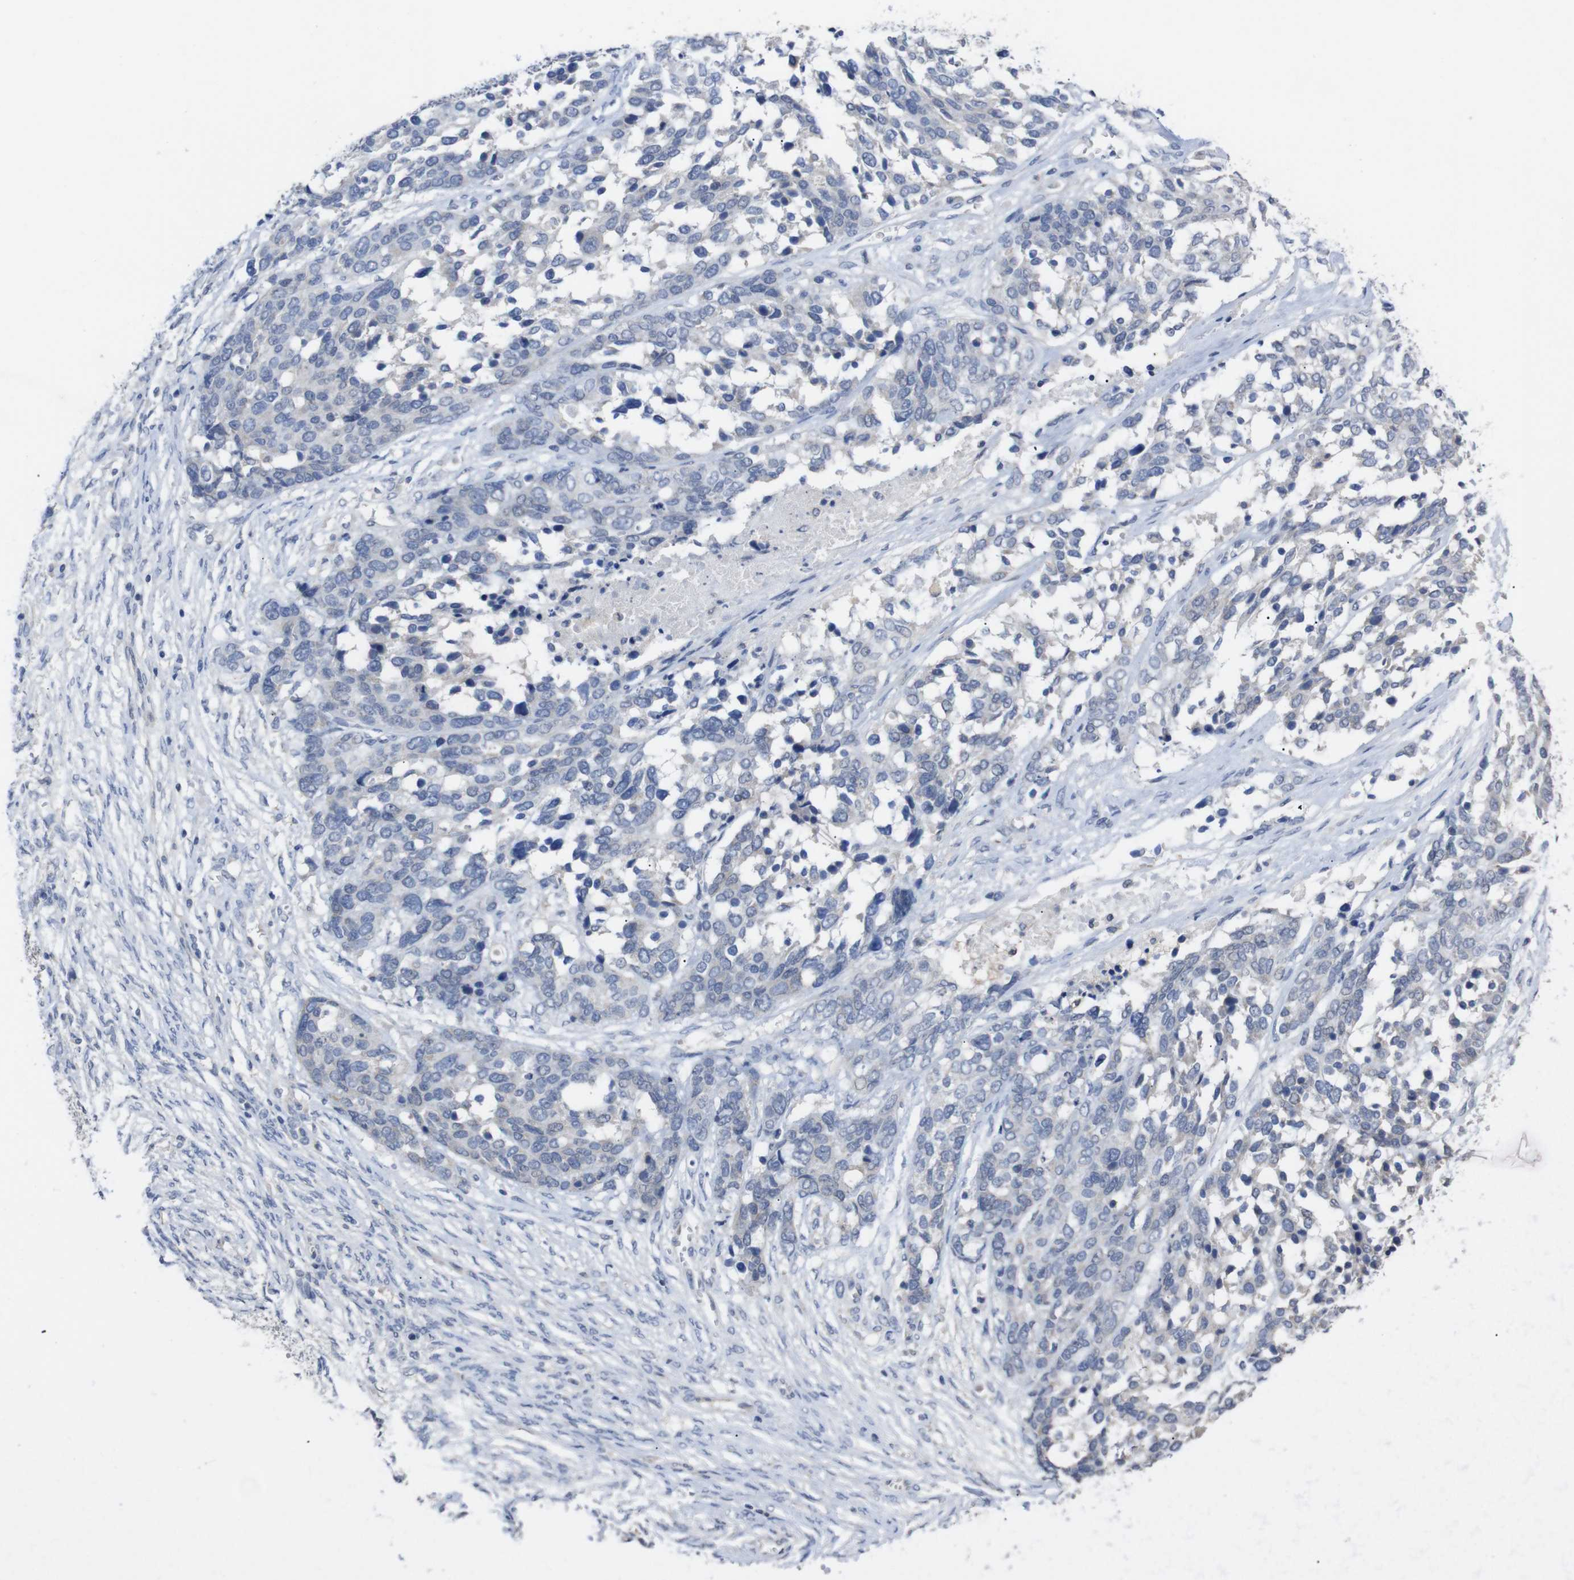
{"staining": {"intensity": "negative", "quantity": "none", "location": "none"}, "tissue": "ovarian cancer", "cell_type": "Tumor cells", "image_type": "cancer", "snomed": [{"axis": "morphology", "description": "Cystadenocarcinoma, serous, NOS"}, {"axis": "topography", "description": "Ovary"}], "caption": "Immunohistochemistry (IHC) photomicrograph of human ovarian cancer (serous cystadenocarcinoma) stained for a protein (brown), which displays no expression in tumor cells.", "gene": "HNF1A", "patient": {"sex": "female", "age": 44}}